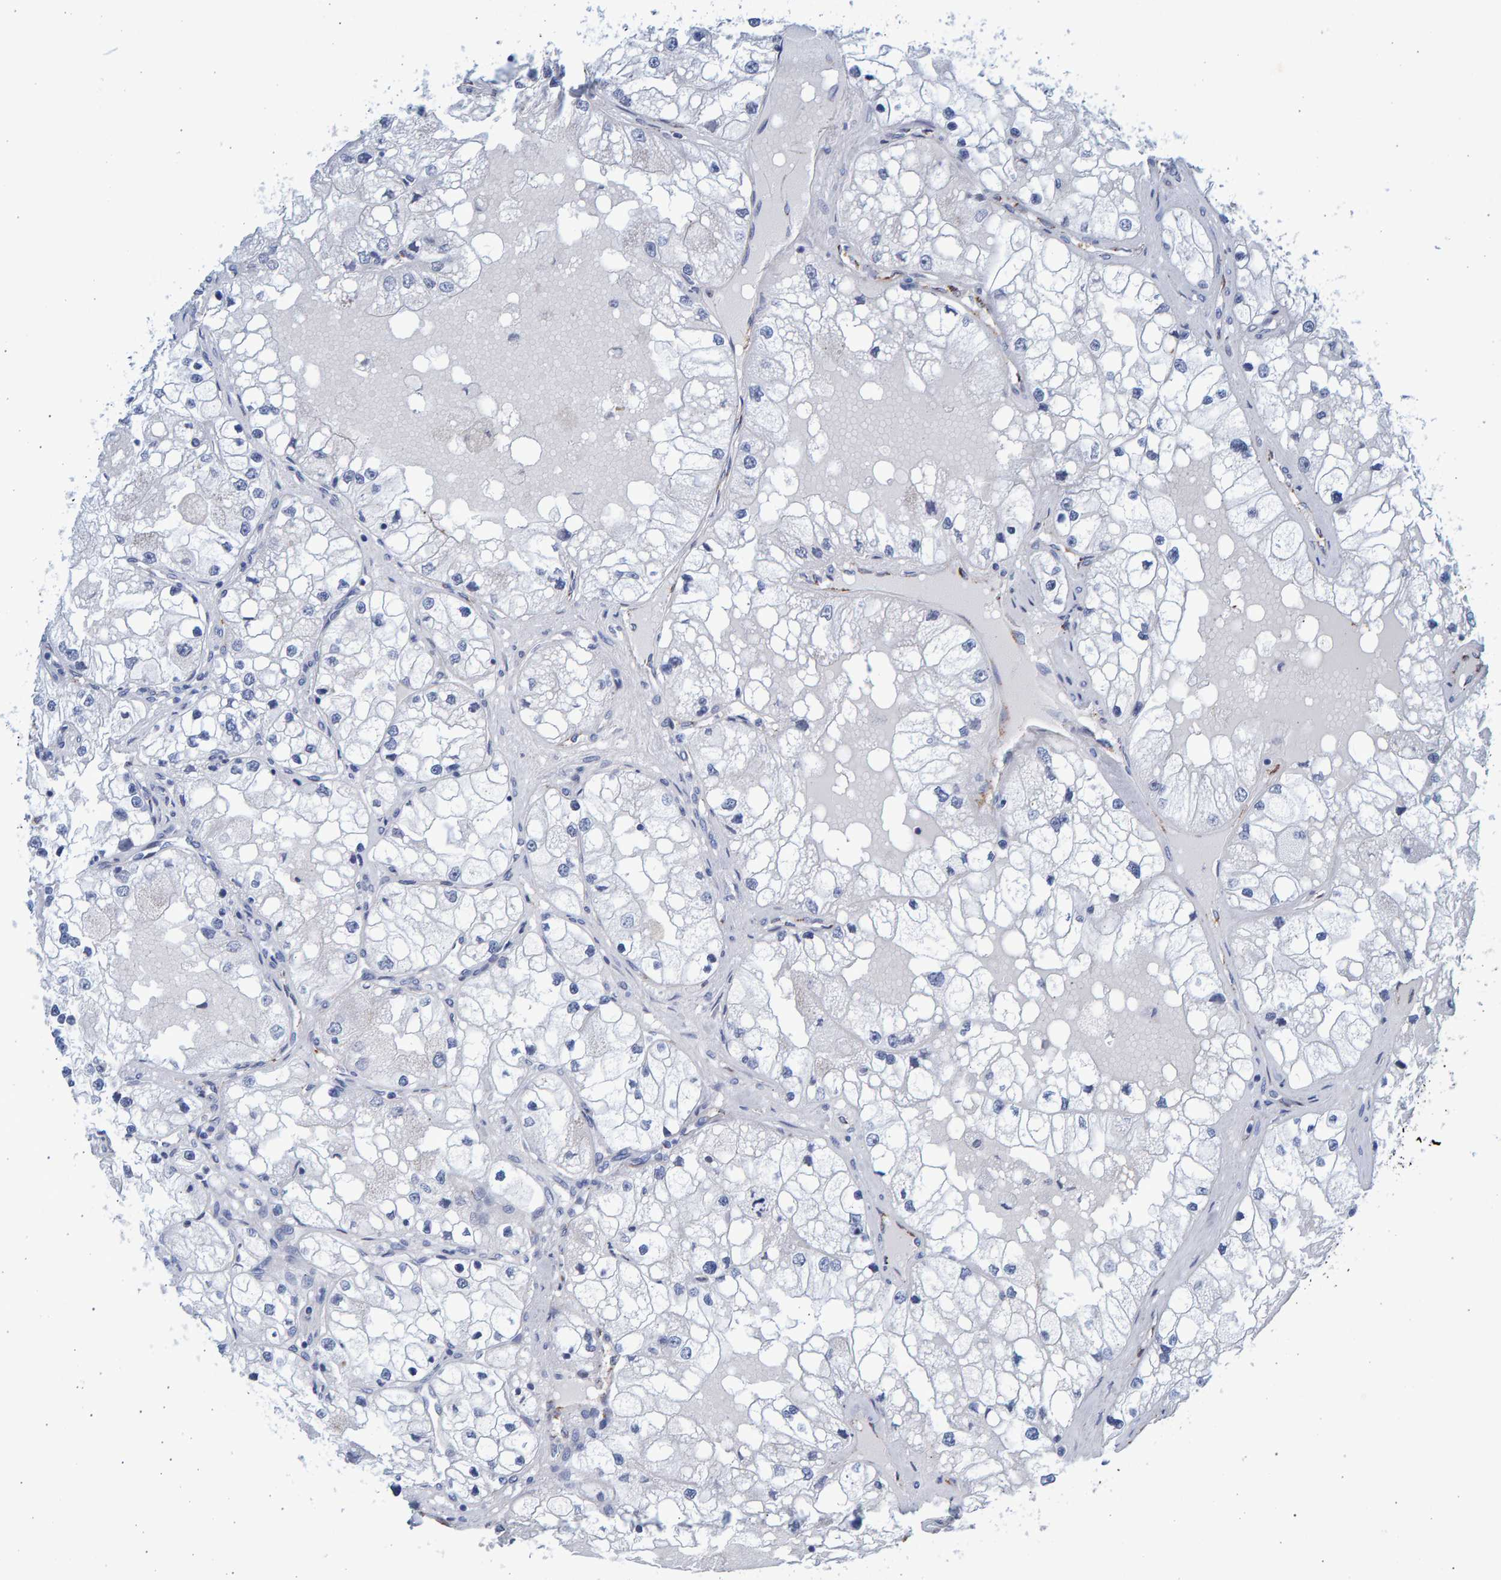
{"staining": {"intensity": "negative", "quantity": "none", "location": "none"}, "tissue": "renal cancer", "cell_type": "Tumor cells", "image_type": "cancer", "snomed": [{"axis": "morphology", "description": "Adenocarcinoma, NOS"}, {"axis": "topography", "description": "Kidney"}], "caption": "The IHC histopathology image has no significant expression in tumor cells of renal adenocarcinoma tissue.", "gene": "SLC34A3", "patient": {"sex": "male", "age": 68}}